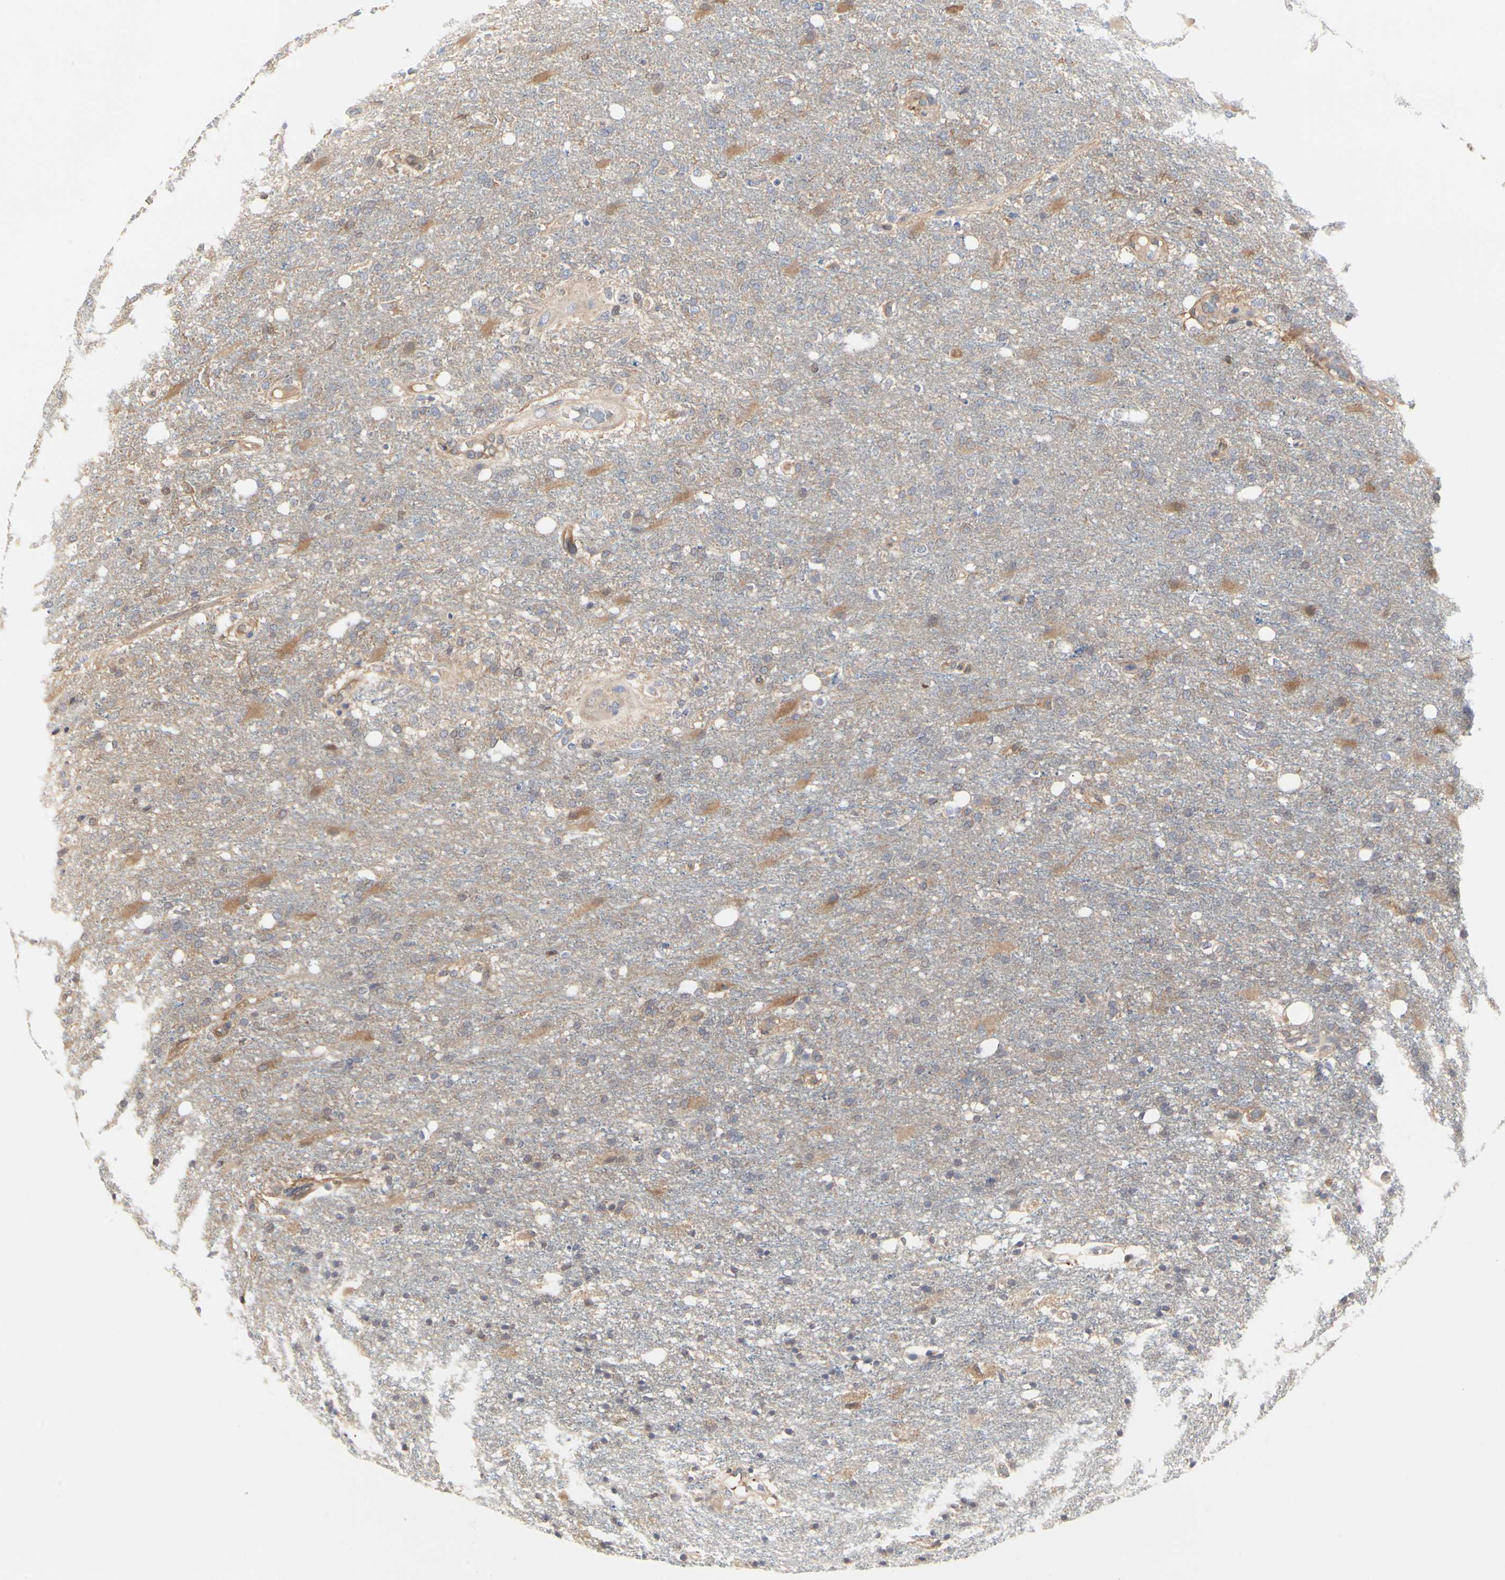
{"staining": {"intensity": "weak", "quantity": ">75%", "location": "cytoplasmic/membranous"}, "tissue": "glioma", "cell_type": "Tumor cells", "image_type": "cancer", "snomed": [{"axis": "morphology", "description": "Normal tissue, NOS"}, {"axis": "morphology", "description": "Glioma, malignant, High grade"}, {"axis": "topography", "description": "Cerebral cortex"}], "caption": "DAB immunohistochemical staining of glioma shows weak cytoplasmic/membranous protein expression in about >75% of tumor cells. (brown staining indicates protein expression, while blue staining denotes nuclei).", "gene": "C3orf52", "patient": {"sex": "male", "age": 77}}